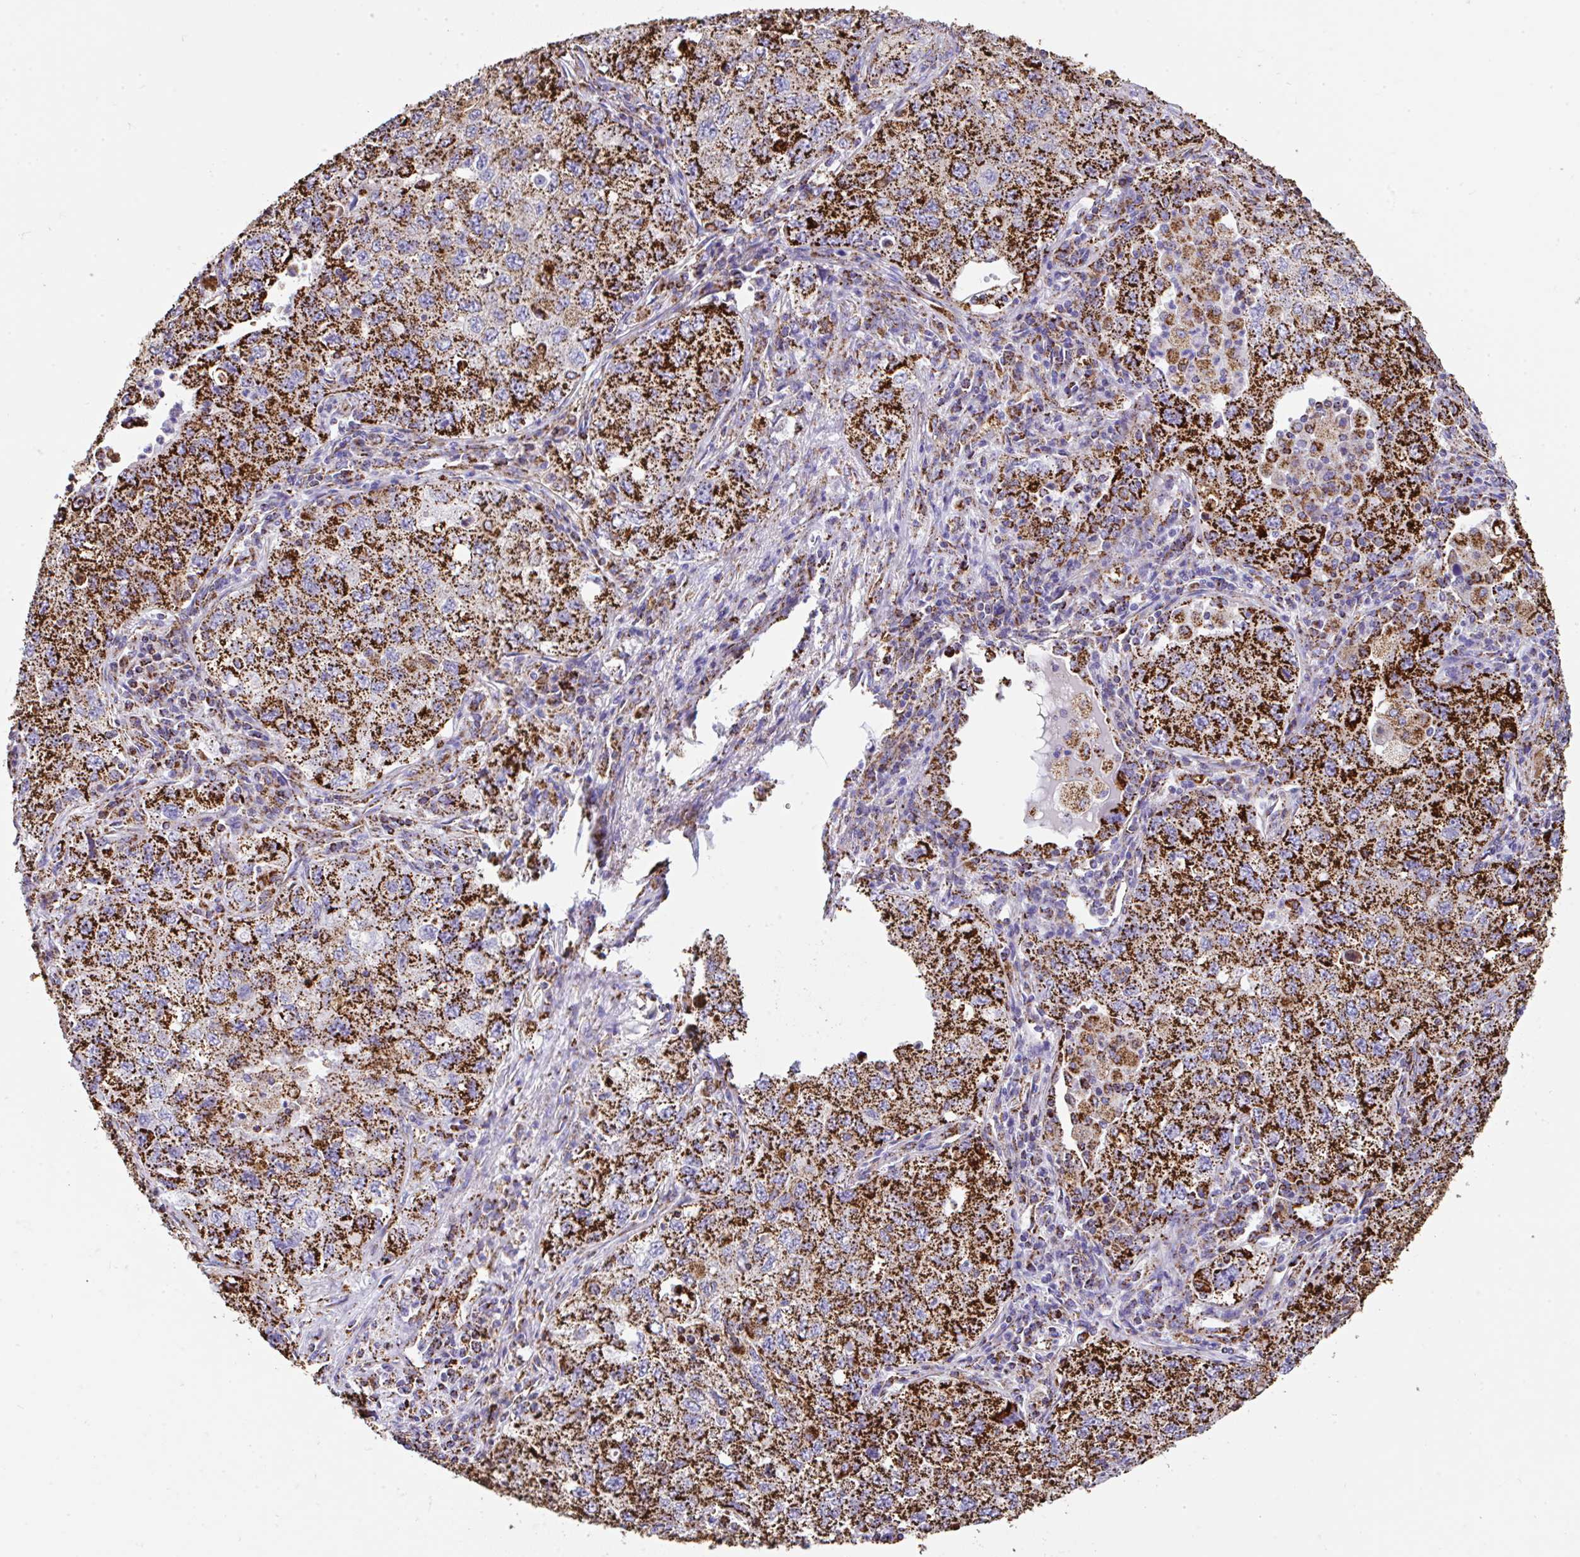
{"staining": {"intensity": "strong", "quantity": ">75%", "location": "cytoplasmic/membranous"}, "tissue": "lung cancer", "cell_type": "Tumor cells", "image_type": "cancer", "snomed": [{"axis": "morphology", "description": "Adenocarcinoma, NOS"}, {"axis": "topography", "description": "Lung"}], "caption": "The micrograph shows staining of lung cancer, revealing strong cytoplasmic/membranous protein expression (brown color) within tumor cells. (IHC, brightfield microscopy, high magnification).", "gene": "ANKRD33B", "patient": {"sex": "female", "age": 57}}